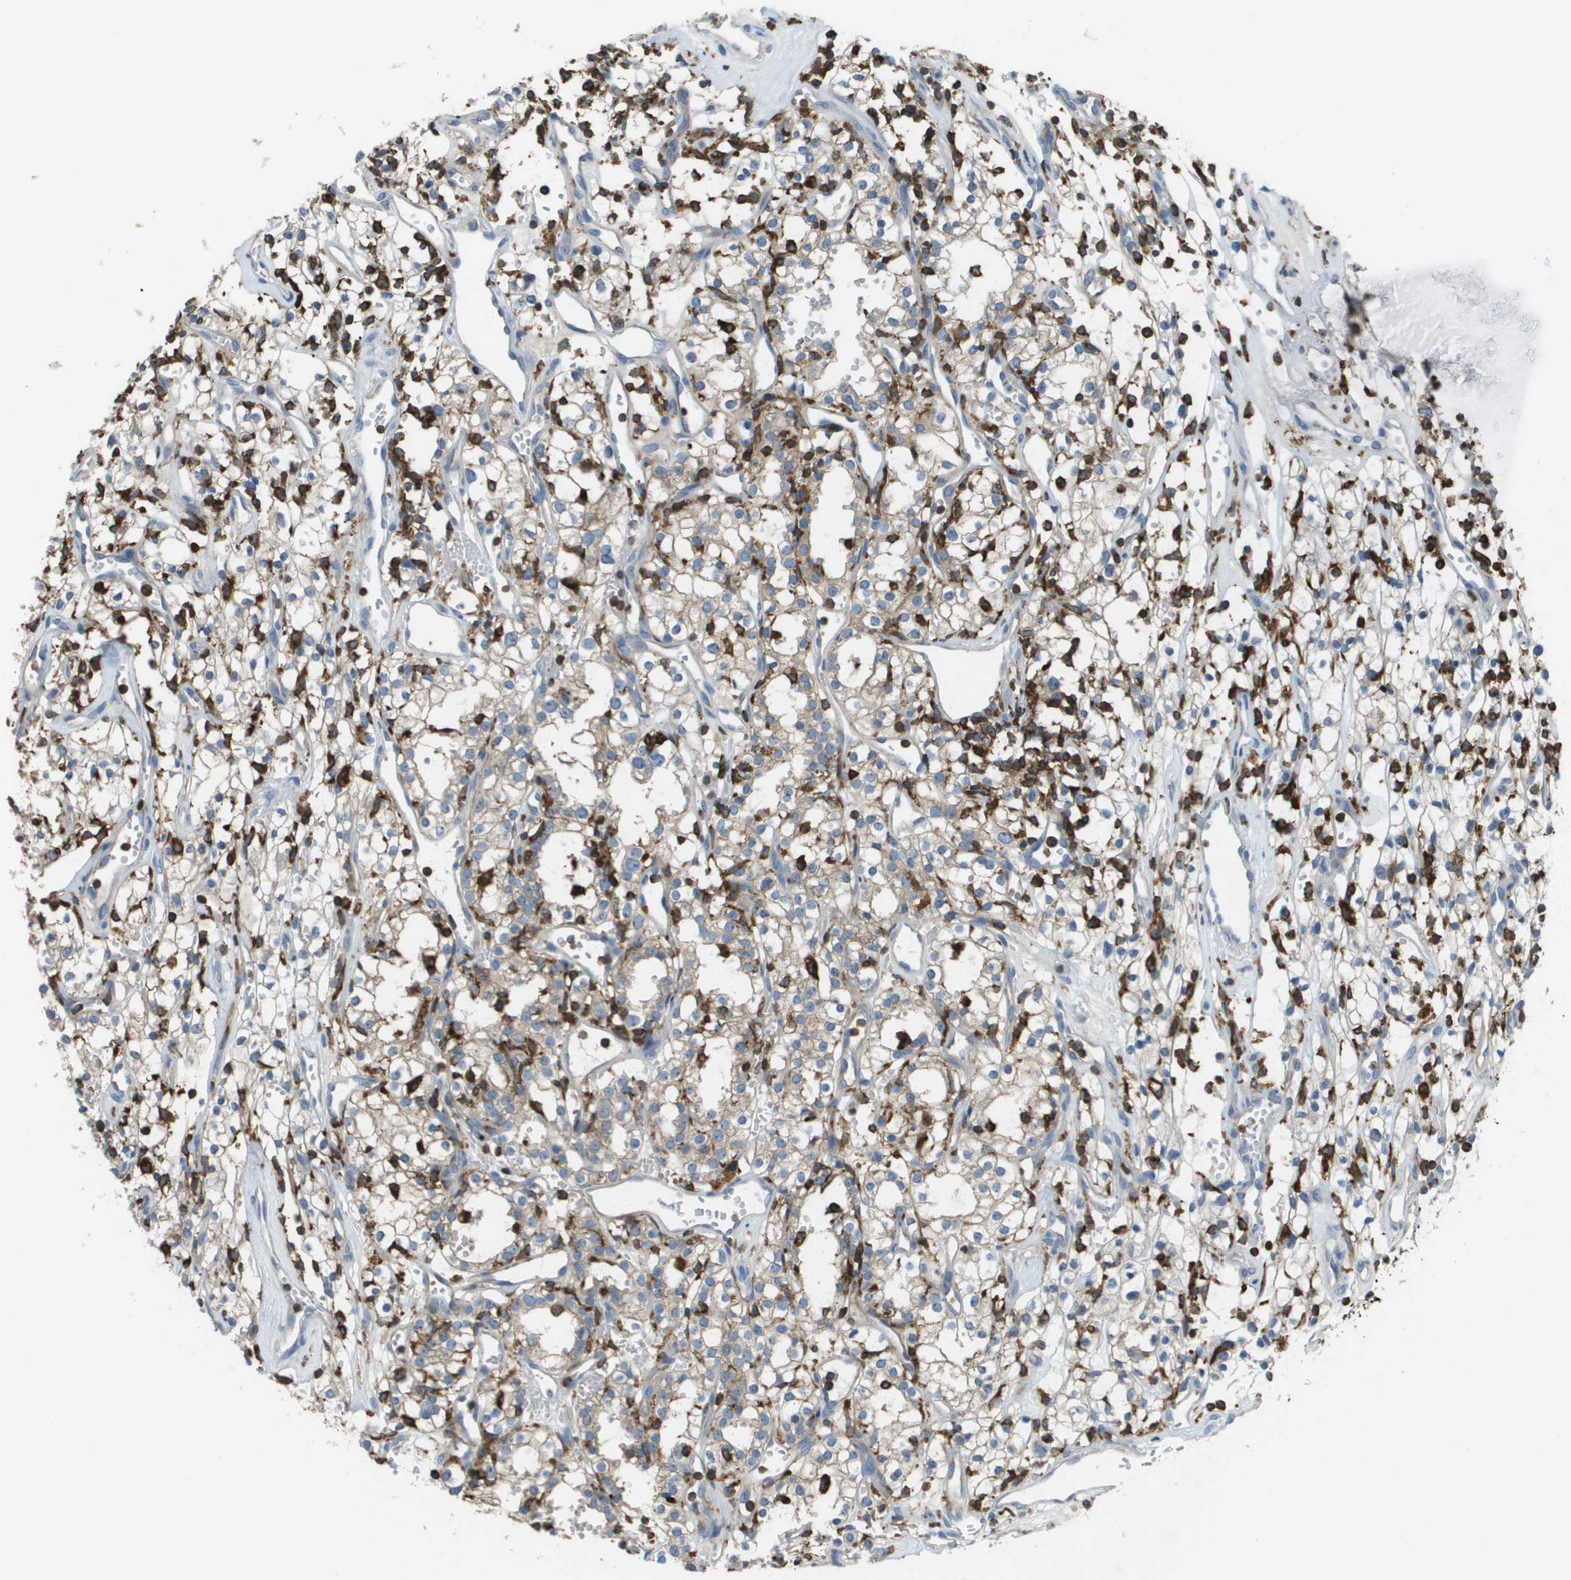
{"staining": {"intensity": "weak", "quantity": ">75%", "location": "cytoplasmic/membranous"}, "tissue": "renal cancer", "cell_type": "Tumor cells", "image_type": "cancer", "snomed": [{"axis": "morphology", "description": "Adenocarcinoma, NOS"}, {"axis": "topography", "description": "Kidney"}], "caption": "This photomicrograph exhibits renal cancer stained with immunohistochemistry to label a protein in brown. The cytoplasmic/membranous of tumor cells show weak positivity for the protein. Nuclei are counter-stained blue.", "gene": "APBB1IP", "patient": {"sex": "male", "age": 59}}